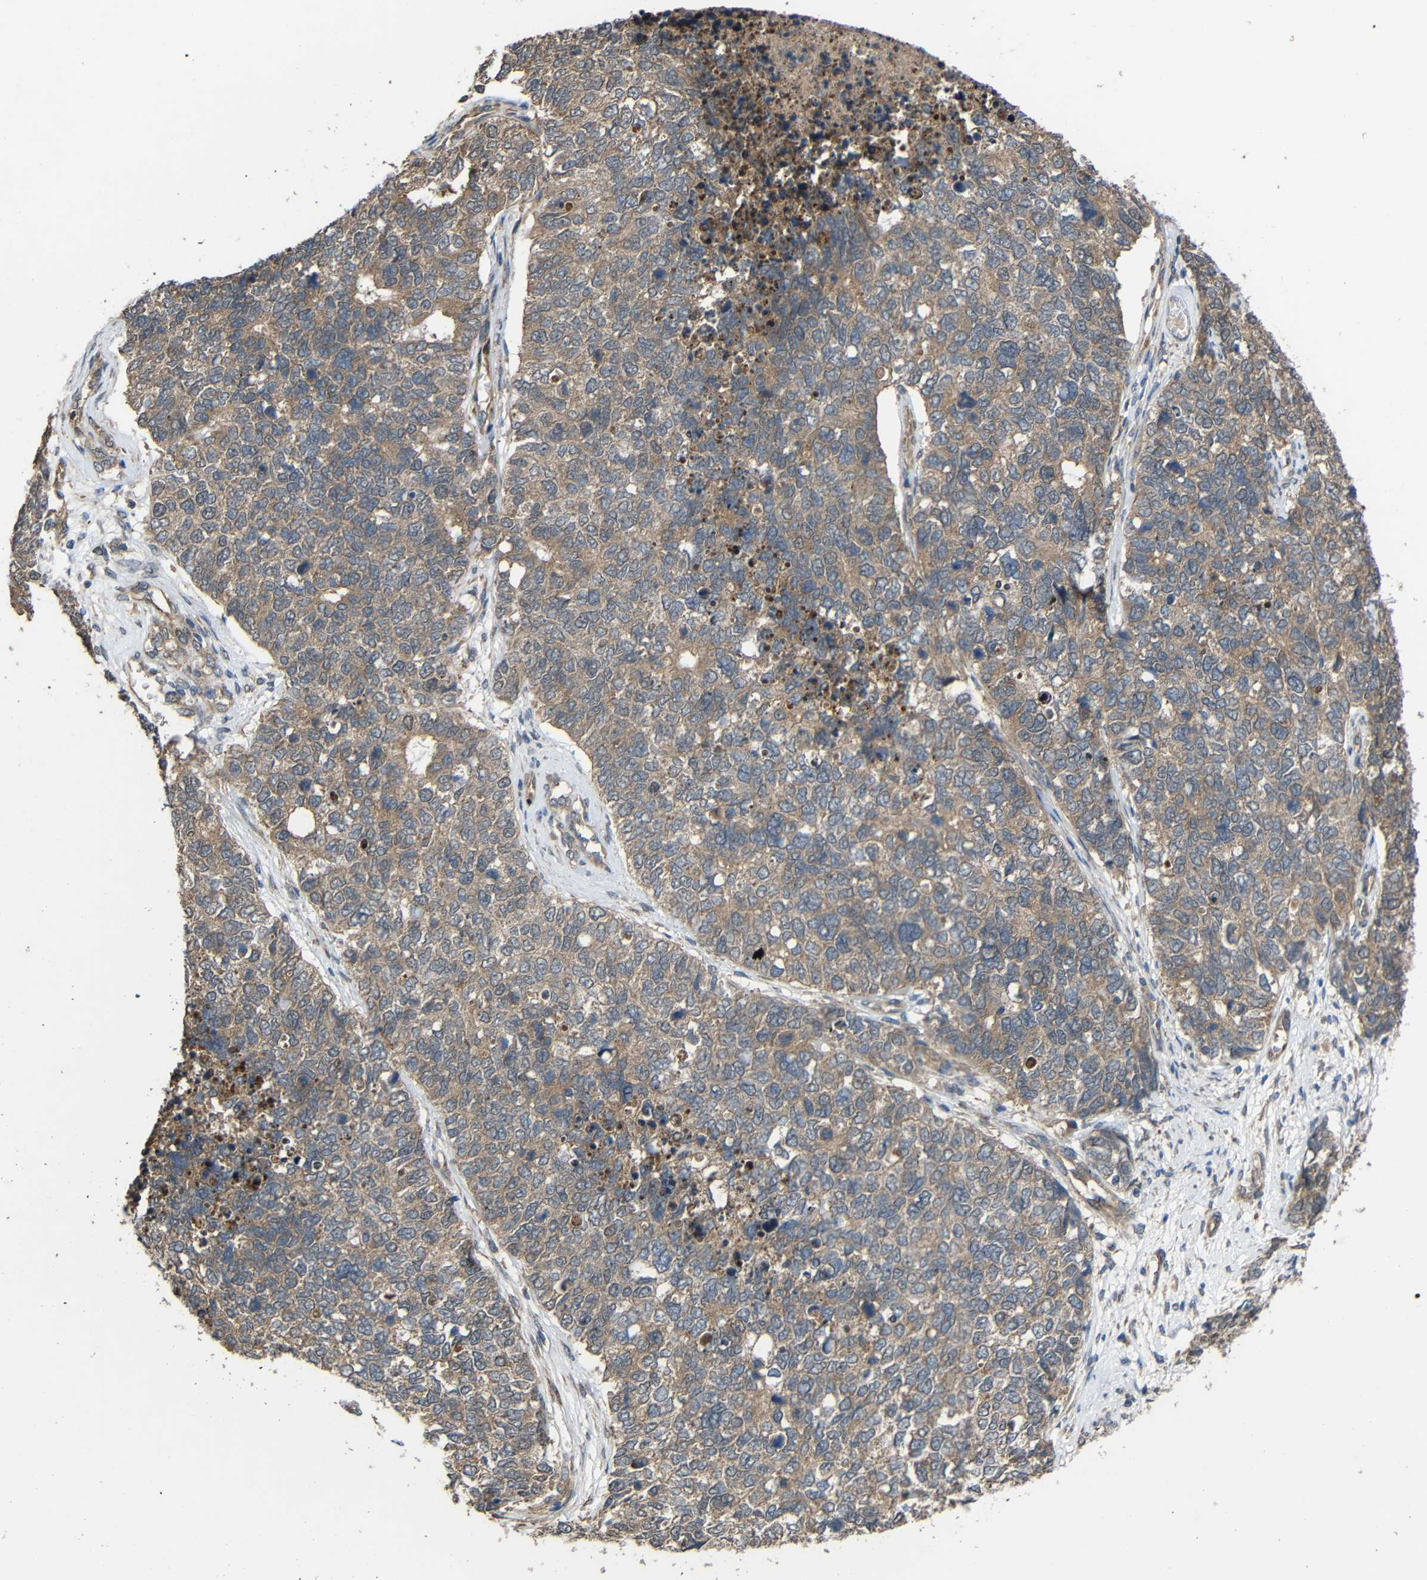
{"staining": {"intensity": "weak", "quantity": ">75%", "location": "cytoplasmic/membranous"}, "tissue": "cervical cancer", "cell_type": "Tumor cells", "image_type": "cancer", "snomed": [{"axis": "morphology", "description": "Squamous cell carcinoma, NOS"}, {"axis": "topography", "description": "Cervix"}], "caption": "A brown stain labels weak cytoplasmic/membranous staining of a protein in human cervical cancer (squamous cell carcinoma) tumor cells. Nuclei are stained in blue.", "gene": "CHST9", "patient": {"sex": "female", "age": 63}}